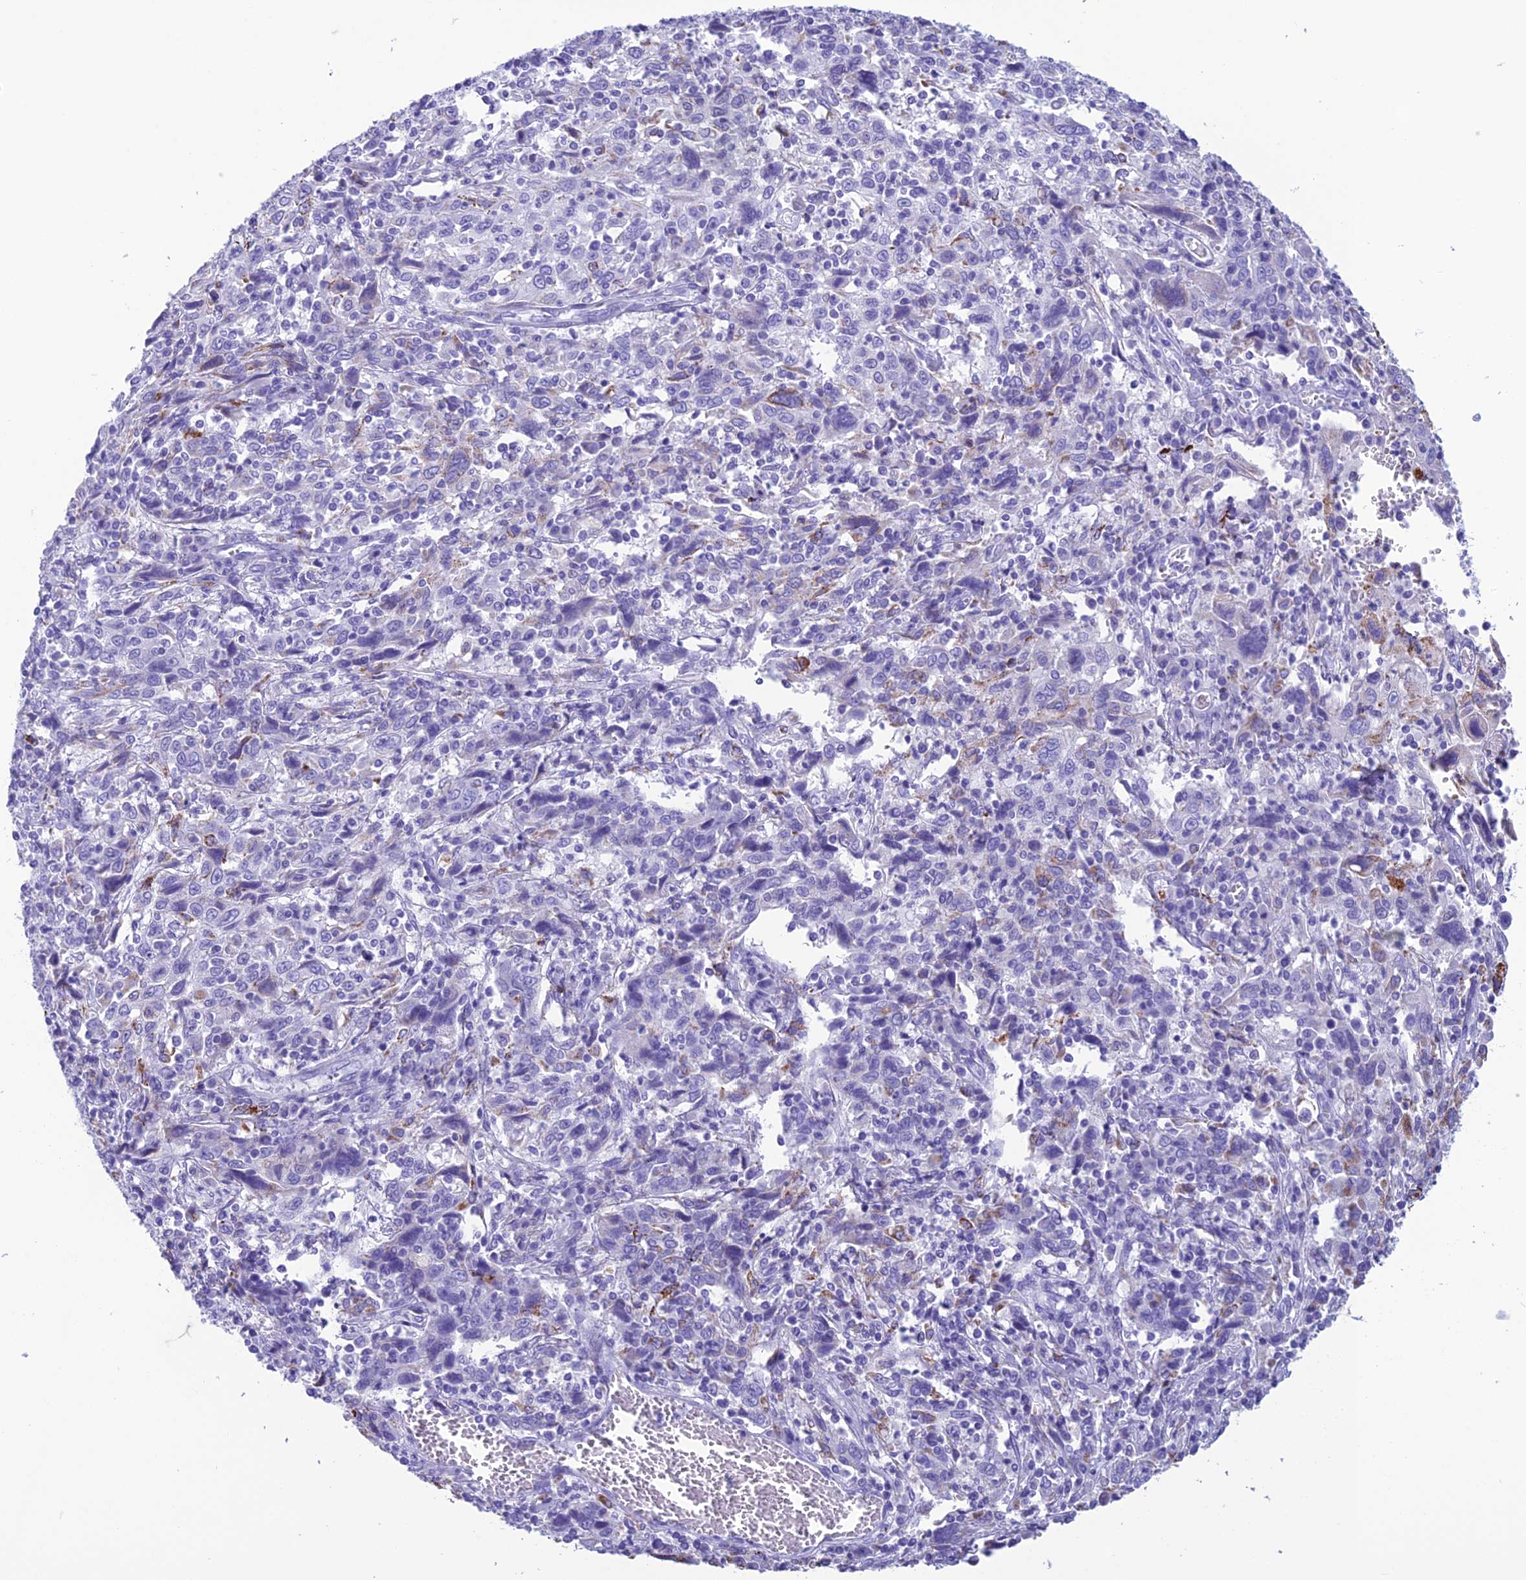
{"staining": {"intensity": "moderate", "quantity": "<25%", "location": "cytoplasmic/membranous"}, "tissue": "cervical cancer", "cell_type": "Tumor cells", "image_type": "cancer", "snomed": [{"axis": "morphology", "description": "Squamous cell carcinoma, NOS"}, {"axis": "topography", "description": "Cervix"}], "caption": "IHC histopathology image of neoplastic tissue: cervical cancer (squamous cell carcinoma) stained using IHC demonstrates low levels of moderate protein expression localized specifically in the cytoplasmic/membranous of tumor cells, appearing as a cytoplasmic/membranous brown color.", "gene": "TRAM1L1", "patient": {"sex": "female", "age": 46}}